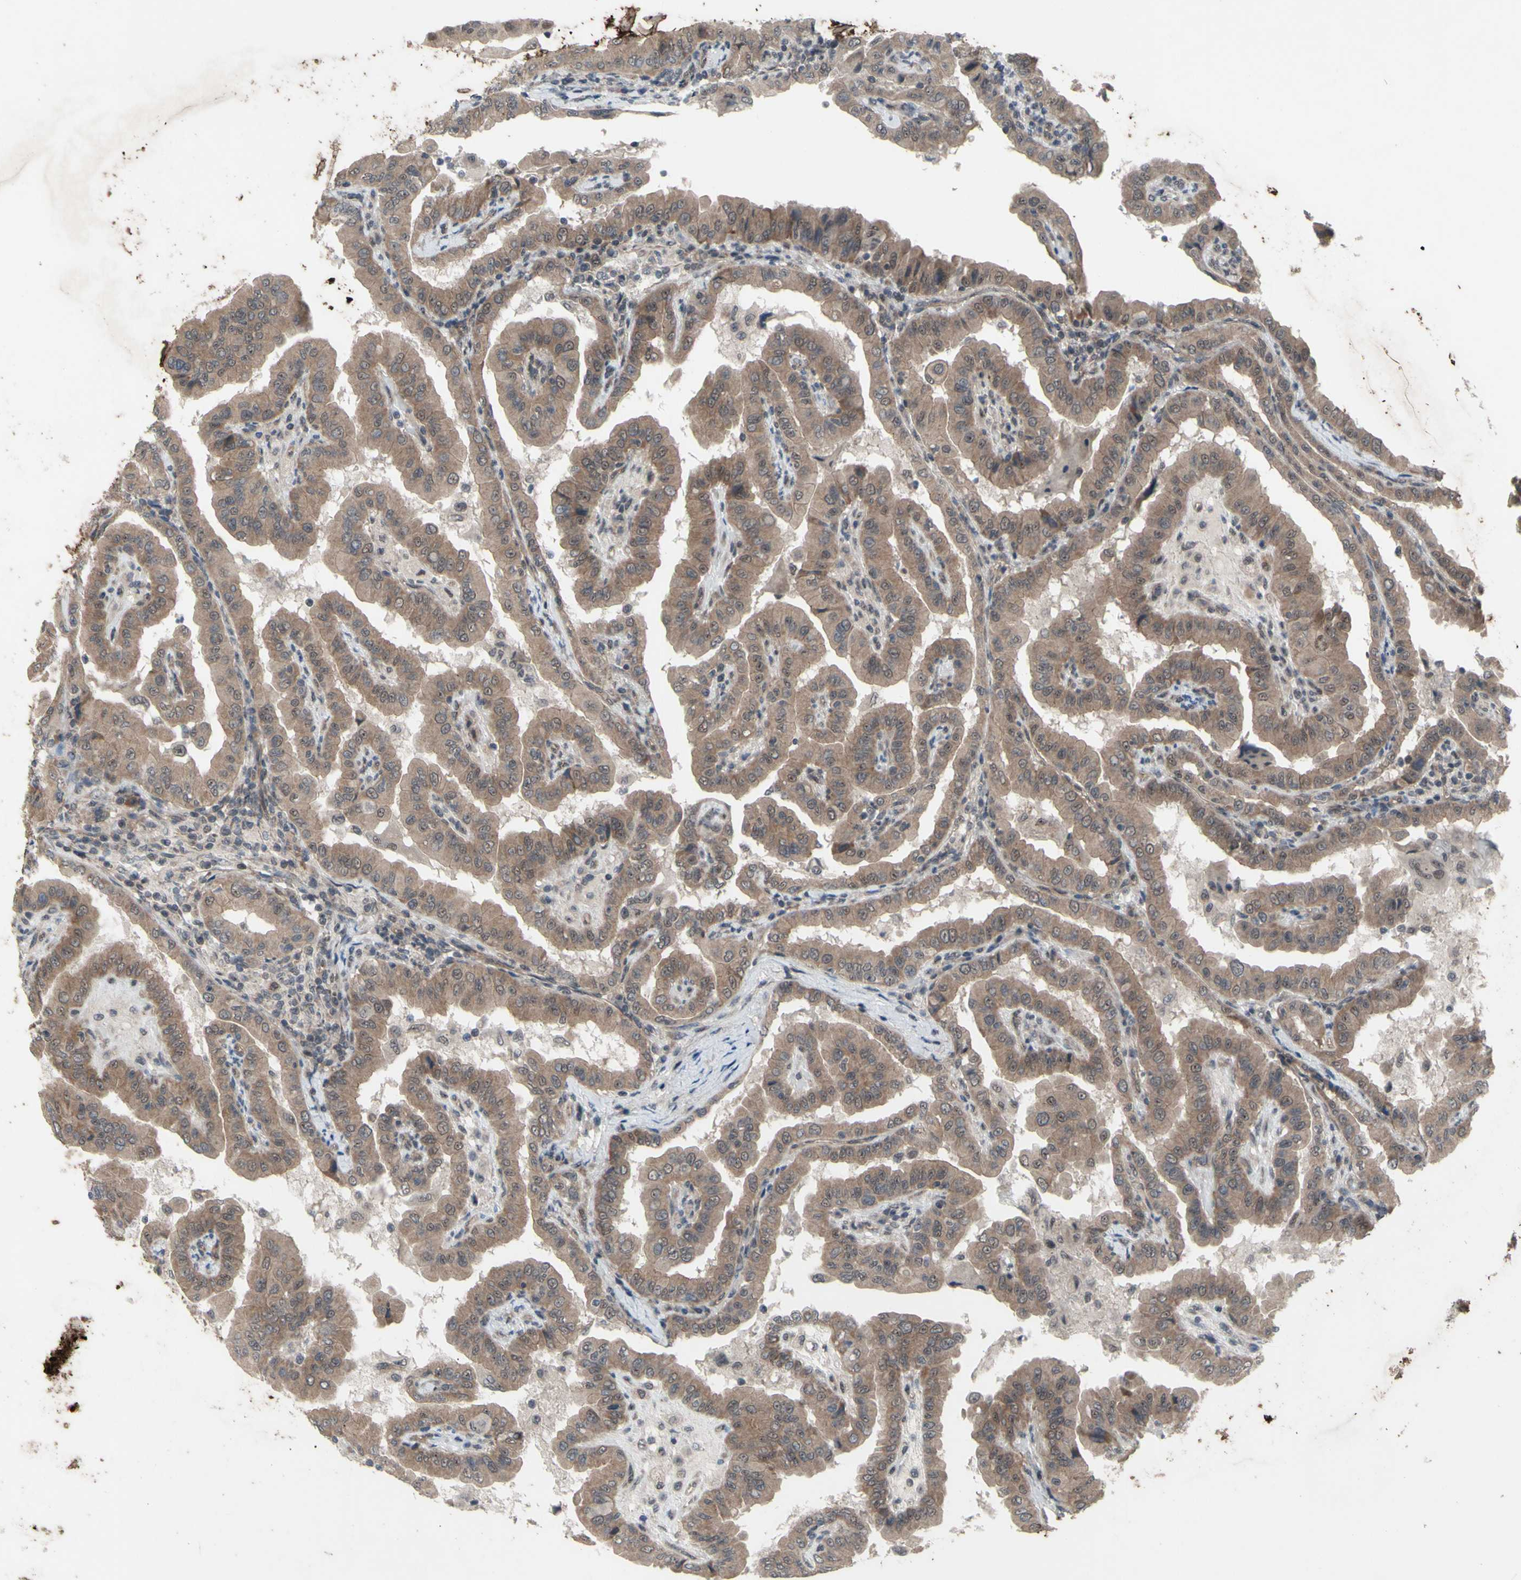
{"staining": {"intensity": "moderate", "quantity": ">75%", "location": "cytoplasmic/membranous,nuclear"}, "tissue": "thyroid cancer", "cell_type": "Tumor cells", "image_type": "cancer", "snomed": [{"axis": "morphology", "description": "Papillary adenocarcinoma, NOS"}, {"axis": "topography", "description": "Thyroid gland"}], "caption": "Thyroid papillary adenocarcinoma stained with a brown dye exhibits moderate cytoplasmic/membranous and nuclear positive expression in approximately >75% of tumor cells.", "gene": "TRDMT1", "patient": {"sex": "male", "age": 33}}